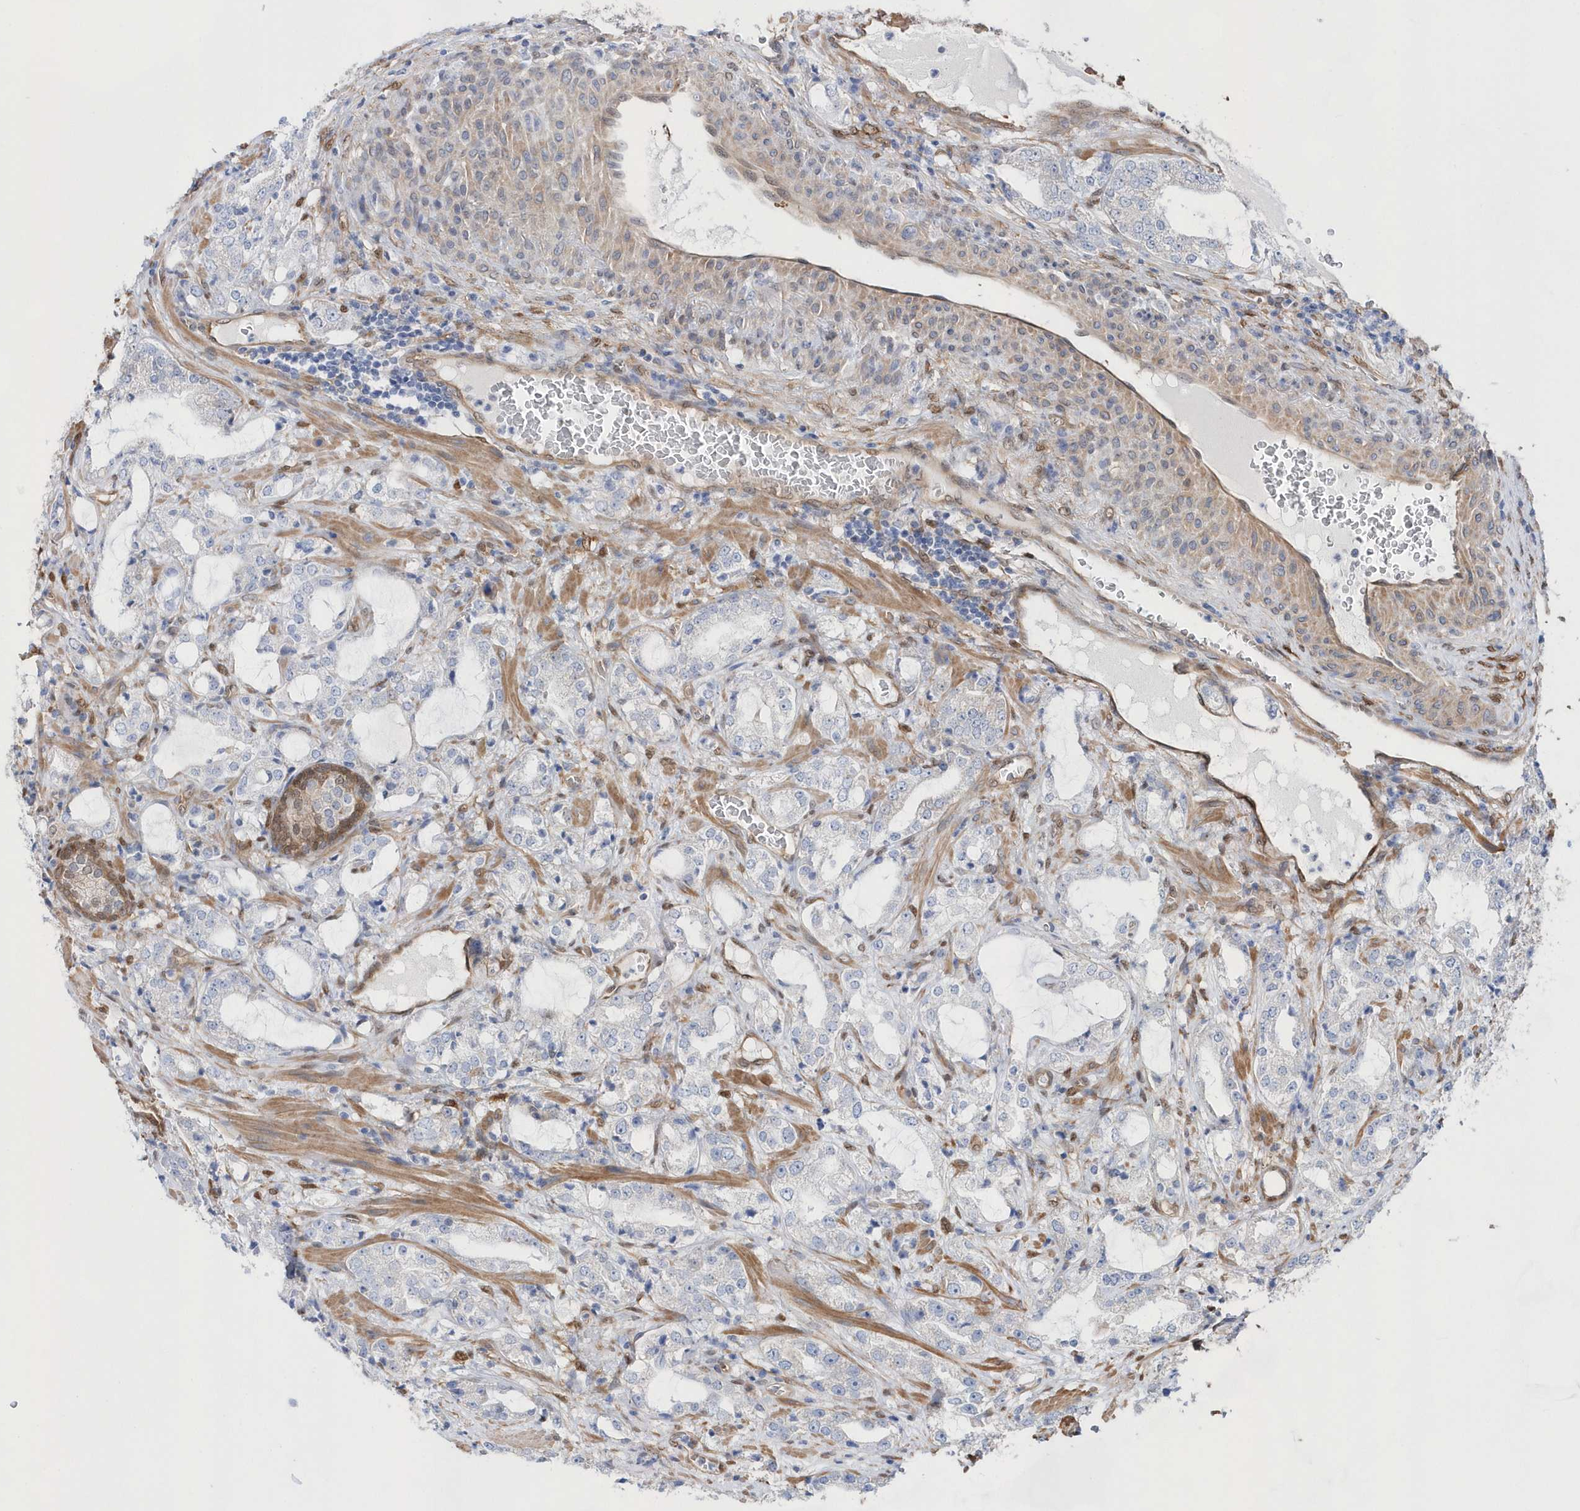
{"staining": {"intensity": "negative", "quantity": "none", "location": "none"}, "tissue": "prostate cancer", "cell_type": "Tumor cells", "image_type": "cancer", "snomed": [{"axis": "morphology", "description": "Adenocarcinoma, High grade"}, {"axis": "topography", "description": "Prostate"}], "caption": "Tumor cells are negative for brown protein staining in prostate cancer.", "gene": "BDH2", "patient": {"sex": "male", "age": 64}}